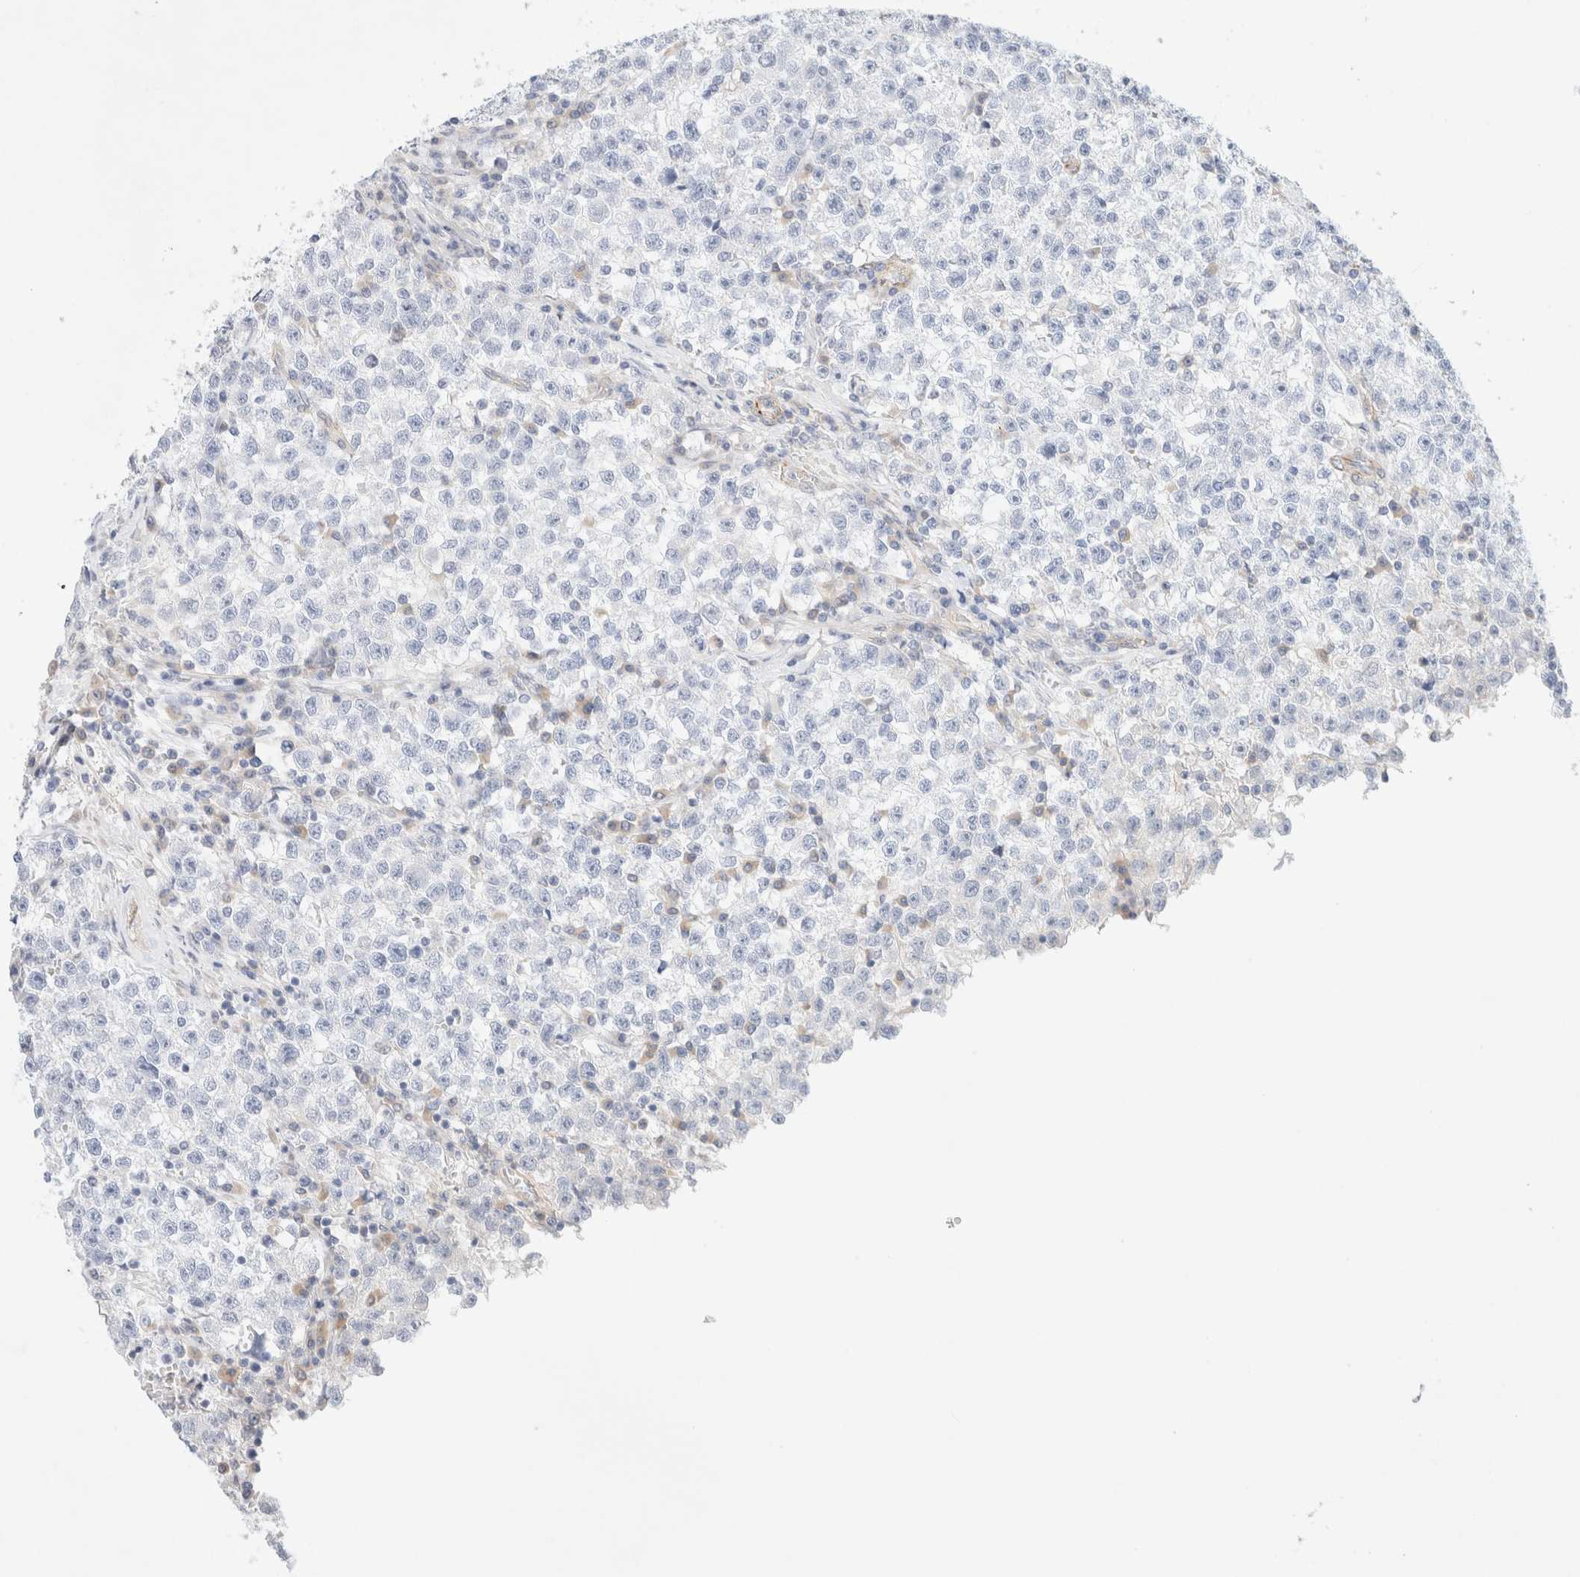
{"staining": {"intensity": "negative", "quantity": "none", "location": "none"}, "tissue": "testis cancer", "cell_type": "Tumor cells", "image_type": "cancer", "snomed": [{"axis": "morphology", "description": "Seminoma, NOS"}, {"axis": "topography", "description": "Testis"}], "caption": "Tumor cells are negative for brown protein staining in testis seminoma.", "gene": "SLC25A48", "patient": {"sex": "male", "age": 22}}